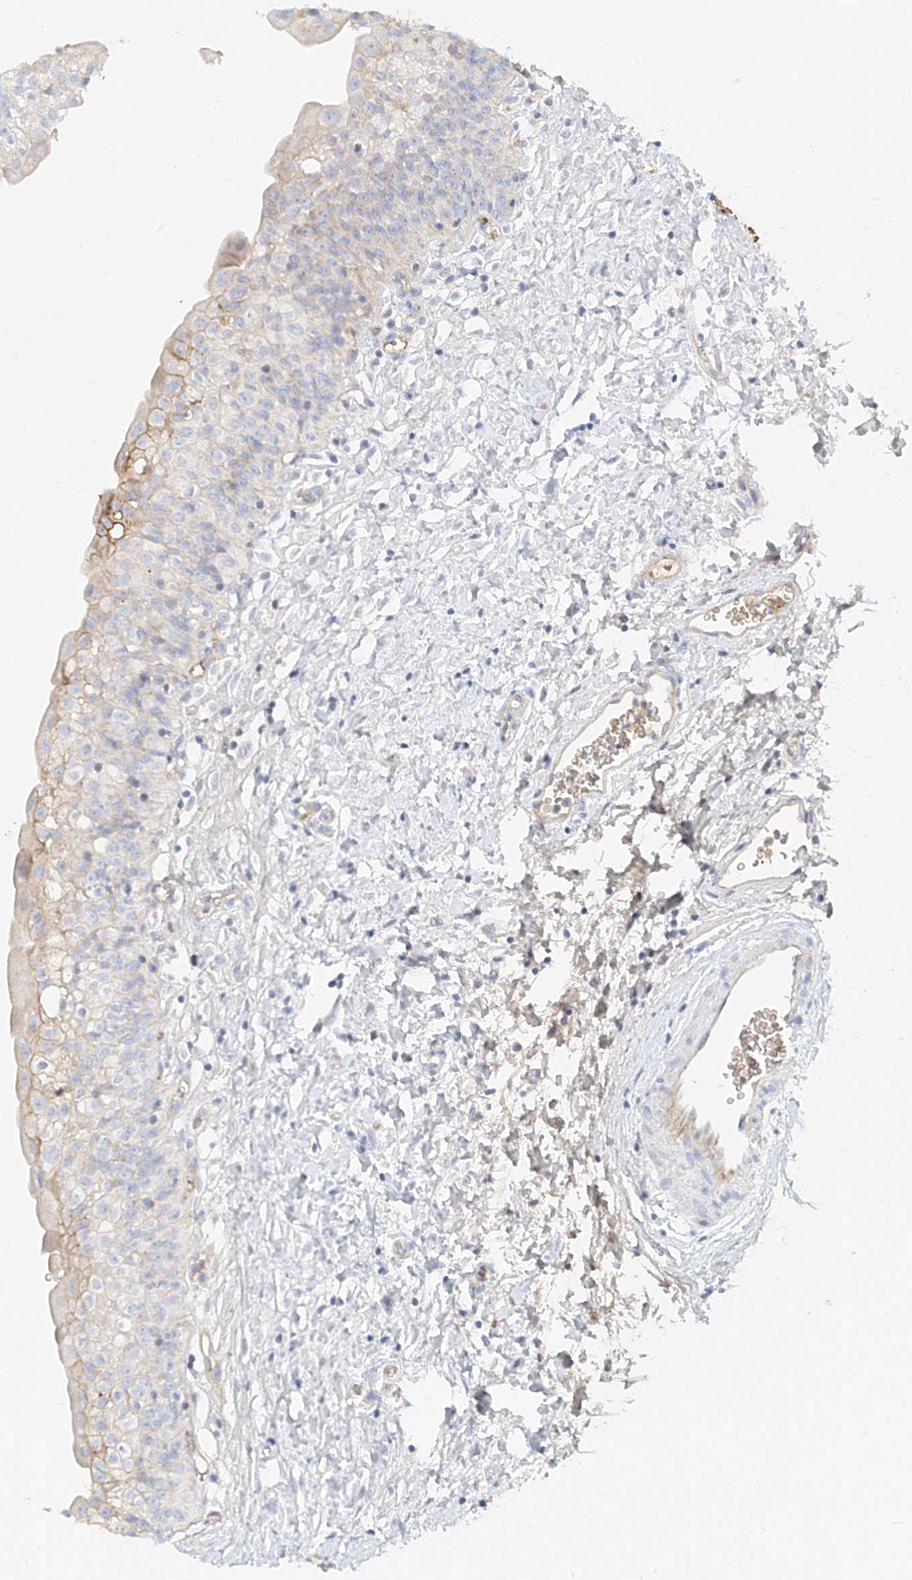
{"staining": {"intensity": "moderate", "quantity": "<25%", "location": "cytoplasmic/membranous"}, "tissue": "urinary bladder", "cell_type": "Urothelial cells", "image_type": "normal", "snomed": [{"axis": "morphology", "description": "Normal tissue, NOS"}, {"axis": "topography", "description": "Urinary bladder"}], "caption": "Protein expression analysis of unremarkable human urinary bladder reveals moderate cytoplasmic/membranous expression in about <25% of urothelial cells.", "gene": "OCSTAMP", "patient": {"sex": "male", "age": 51}}